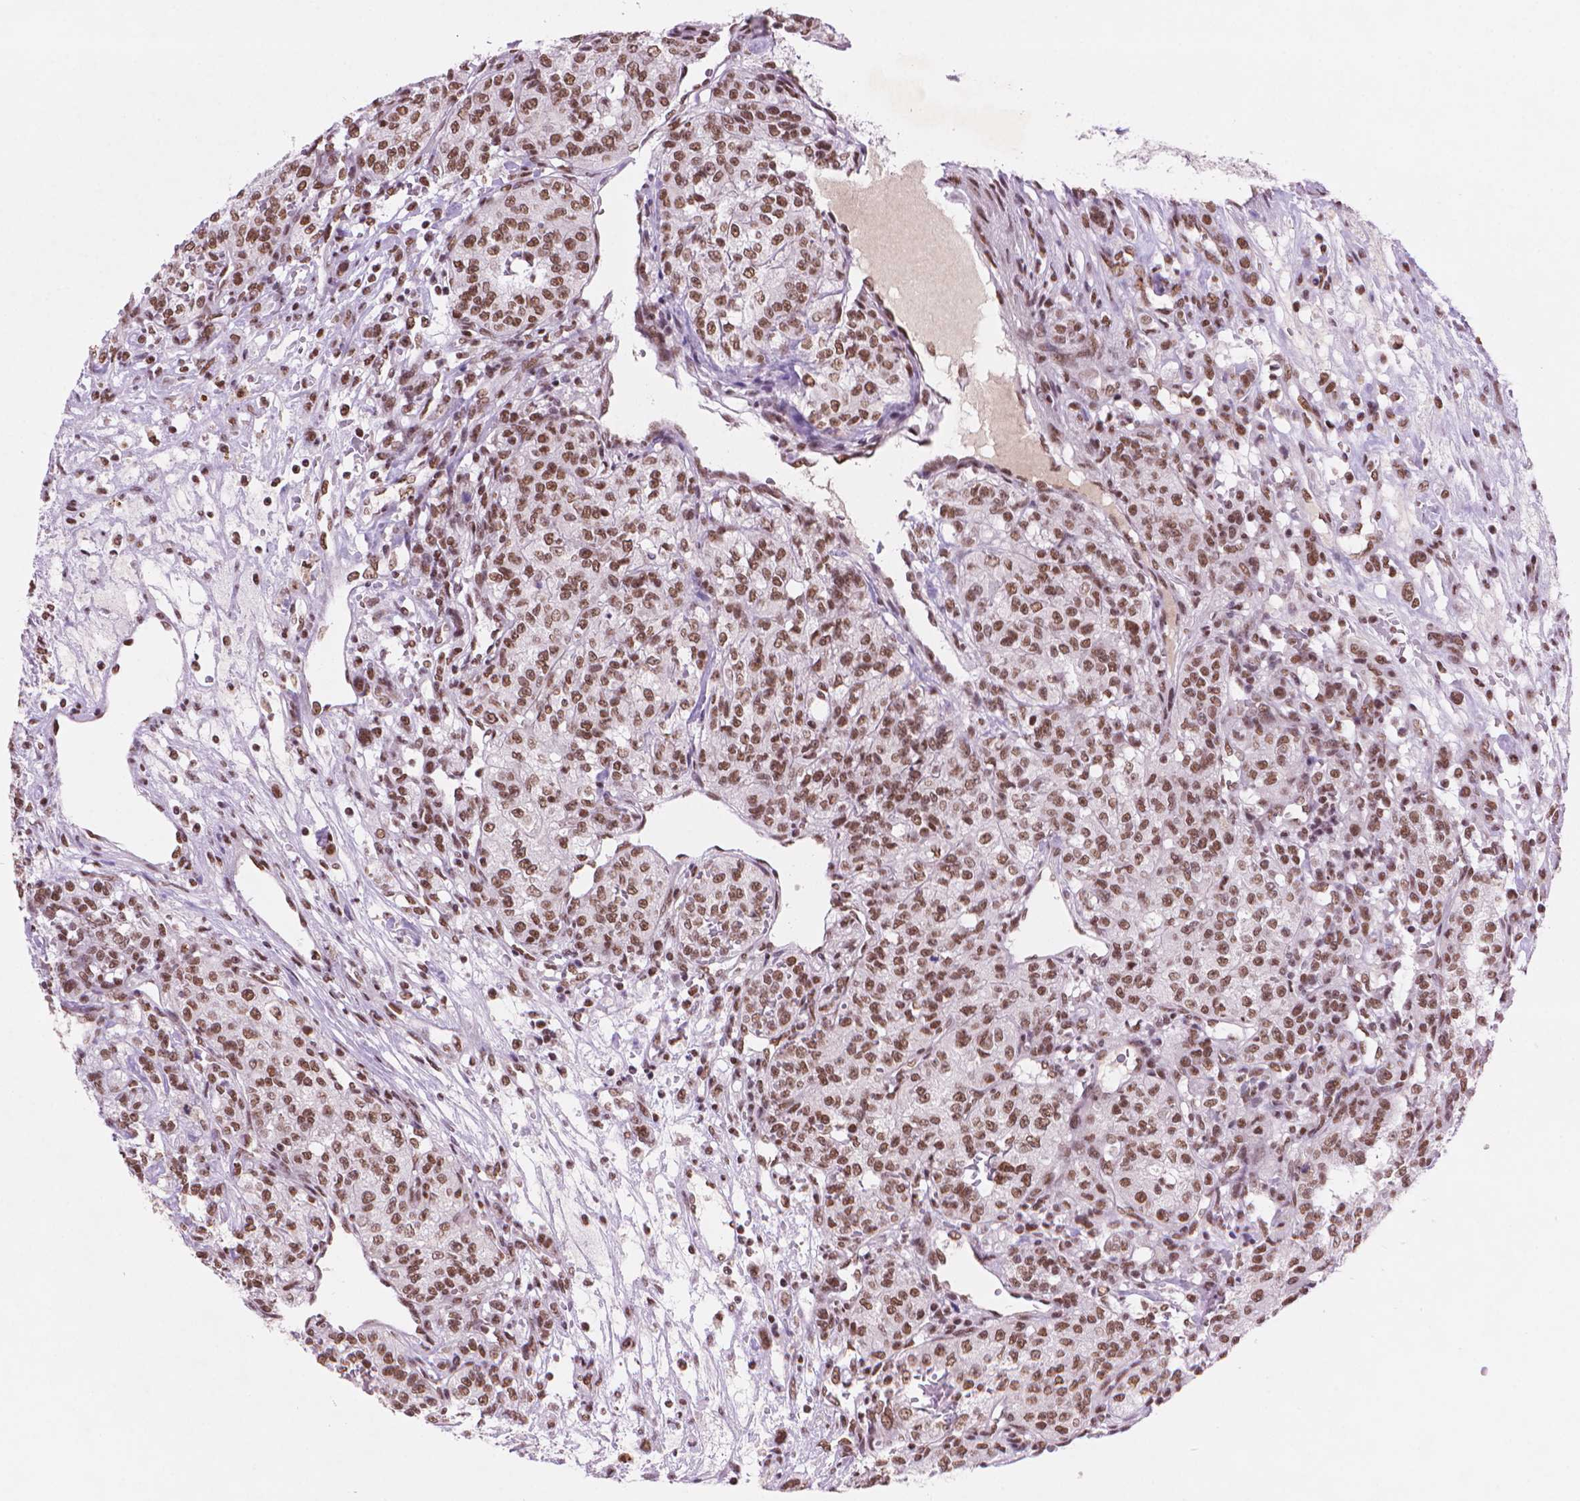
{"staining": {"intensity": "moderate", "quantity": ">75%", "location": "nuclear"}, "tissue": "renal cancer", "cell_type": "Tumor cells", "image_type": "cancer", "snomed": [{"axis": "morphology", "description": "Adenocarcinoma, NOS"}, {"axis": "topography", "description": "Kidney"}], "caption": "A photomicrograph of human renal cancer stained for a protein reveals moderate nuclear brown staining in tumor cells.", "gene": "RPA4", "patient": {"sex": "female", "age": 63}}